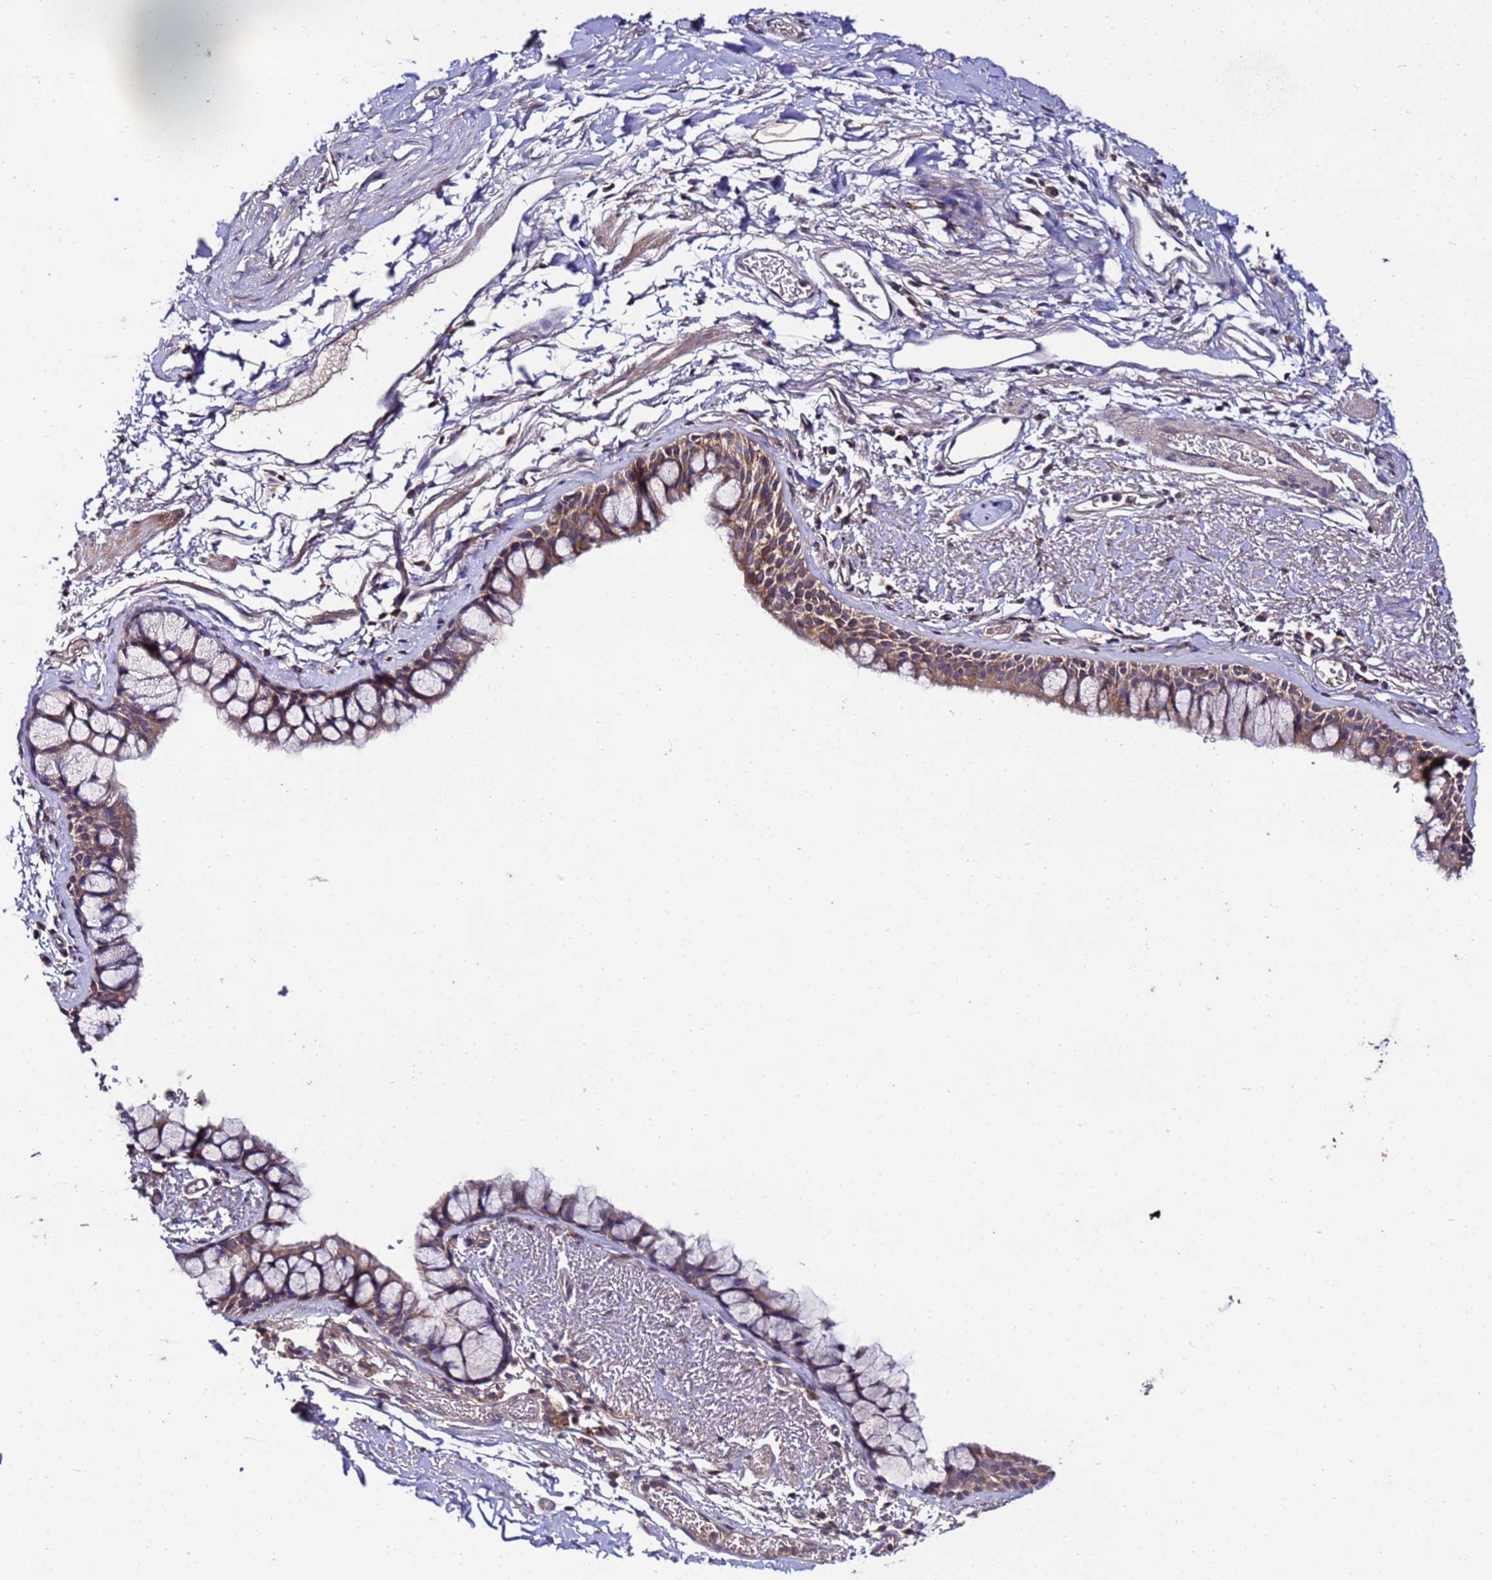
{"staining": {"intensity": "moderate", "quantity": ">75%", "location": "cytoplasmic/membranous"}, "tissue": "bronchus", "cell_type": "Respiratory epithelial cells", "image_type": "normal", "snomed": [{"axis": "morphology", "description": "Normal tissue, NOS"}, {"axis": "topography", "description": "Bronchus"}], "caption": "Immunohistochemical staining of normal human bronchus reveals moderate cytoplasmic/membranous protein staining in approximately >75% of respiratory epithelial cells.", "gene": "GSPT2", "patient": {"sex": "male", "age": 65}}